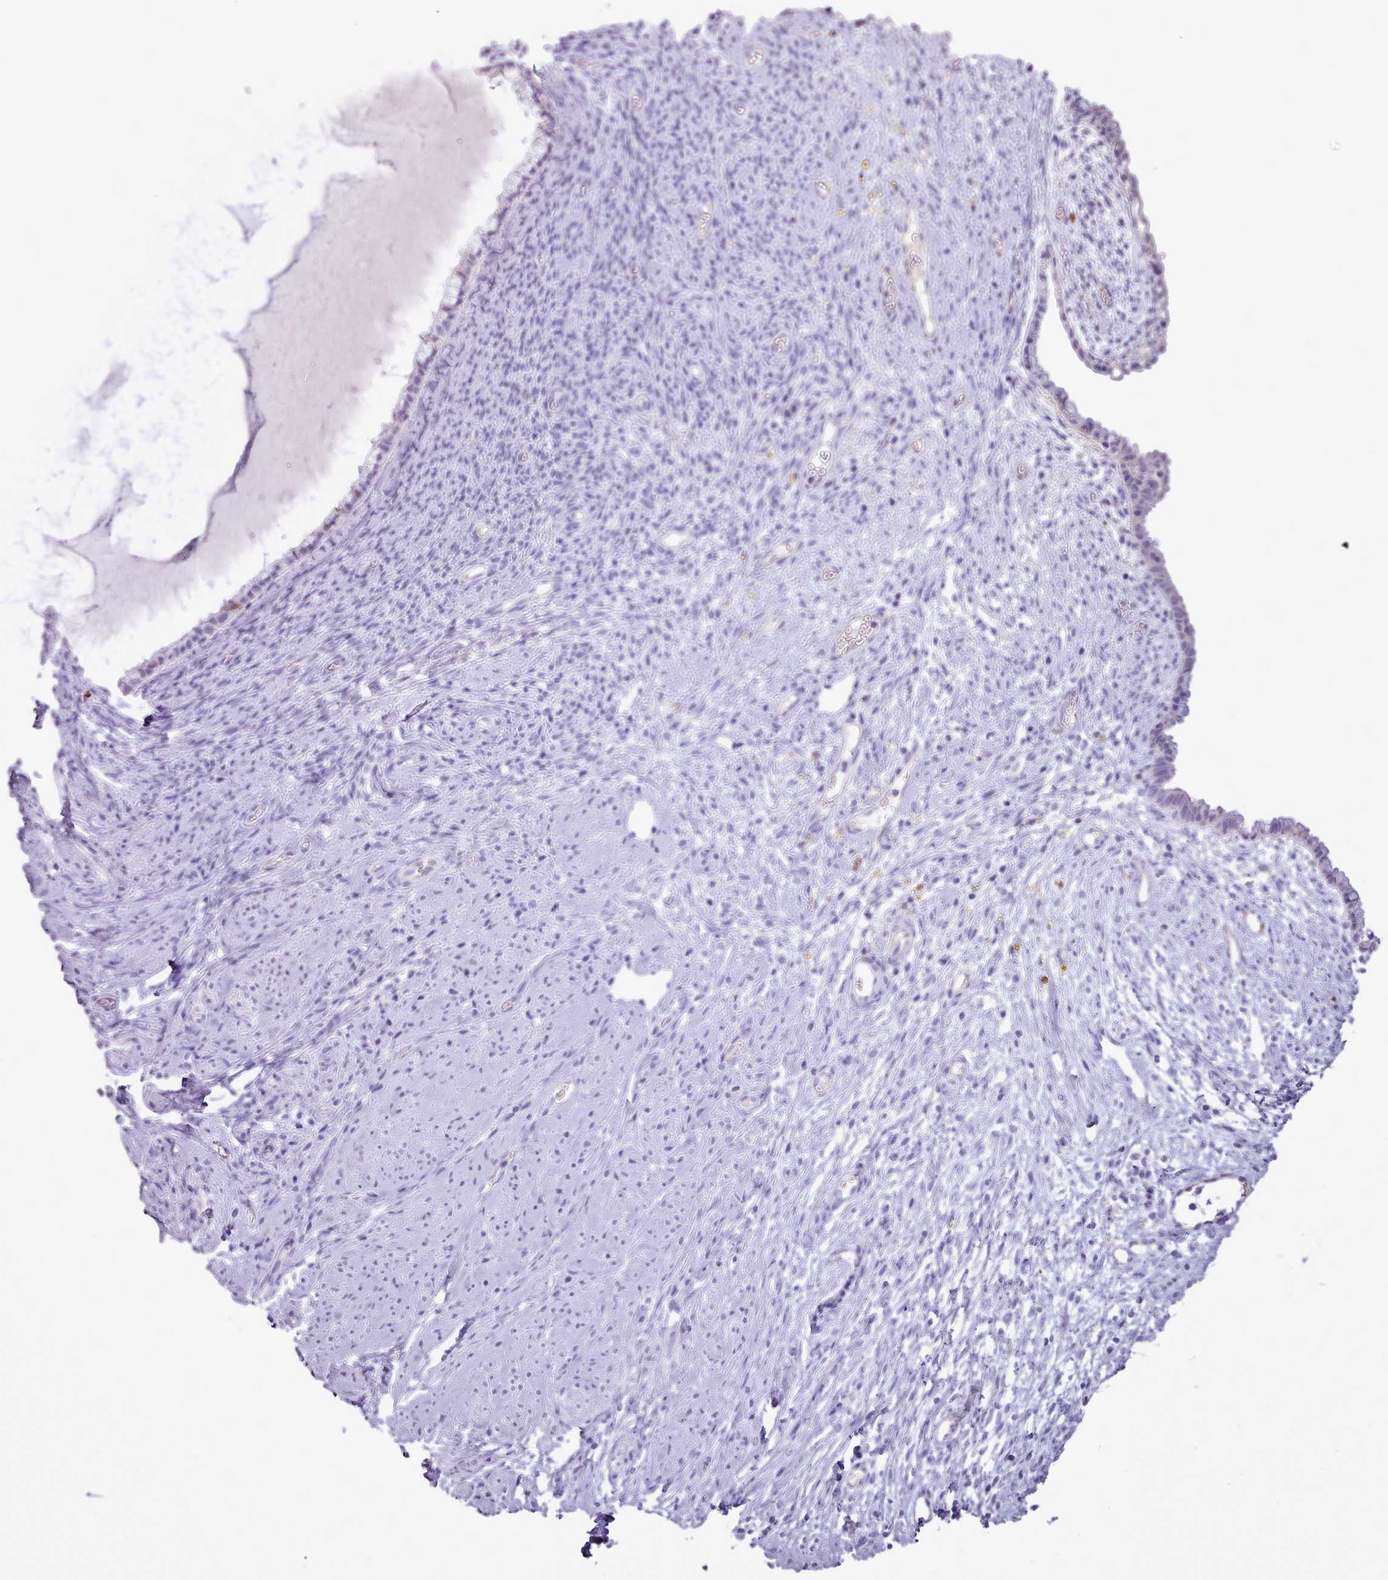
{"staining": {"intensity": "negative", "quantity": "none", "location": "none"}, "tissue": "cervix", "cell_type": "Glandular cells", "image_type": "normal", "snomed": [{"axis": "morphology", "description": "Normal tissue, NOS"}, {"axis": "topography", "description": "Cervix"}], "caption": "Glandular cells are negative for protein expression in unremarkable human cervix. (Stains: DAB (3,3'-diaminobenzidine) IHC with hematoxylin counter stain, Microscopy: brightfield microscopy at high magnification).", "gene": "ATRAID", "patient": {"sex": "female", "age": 76}}